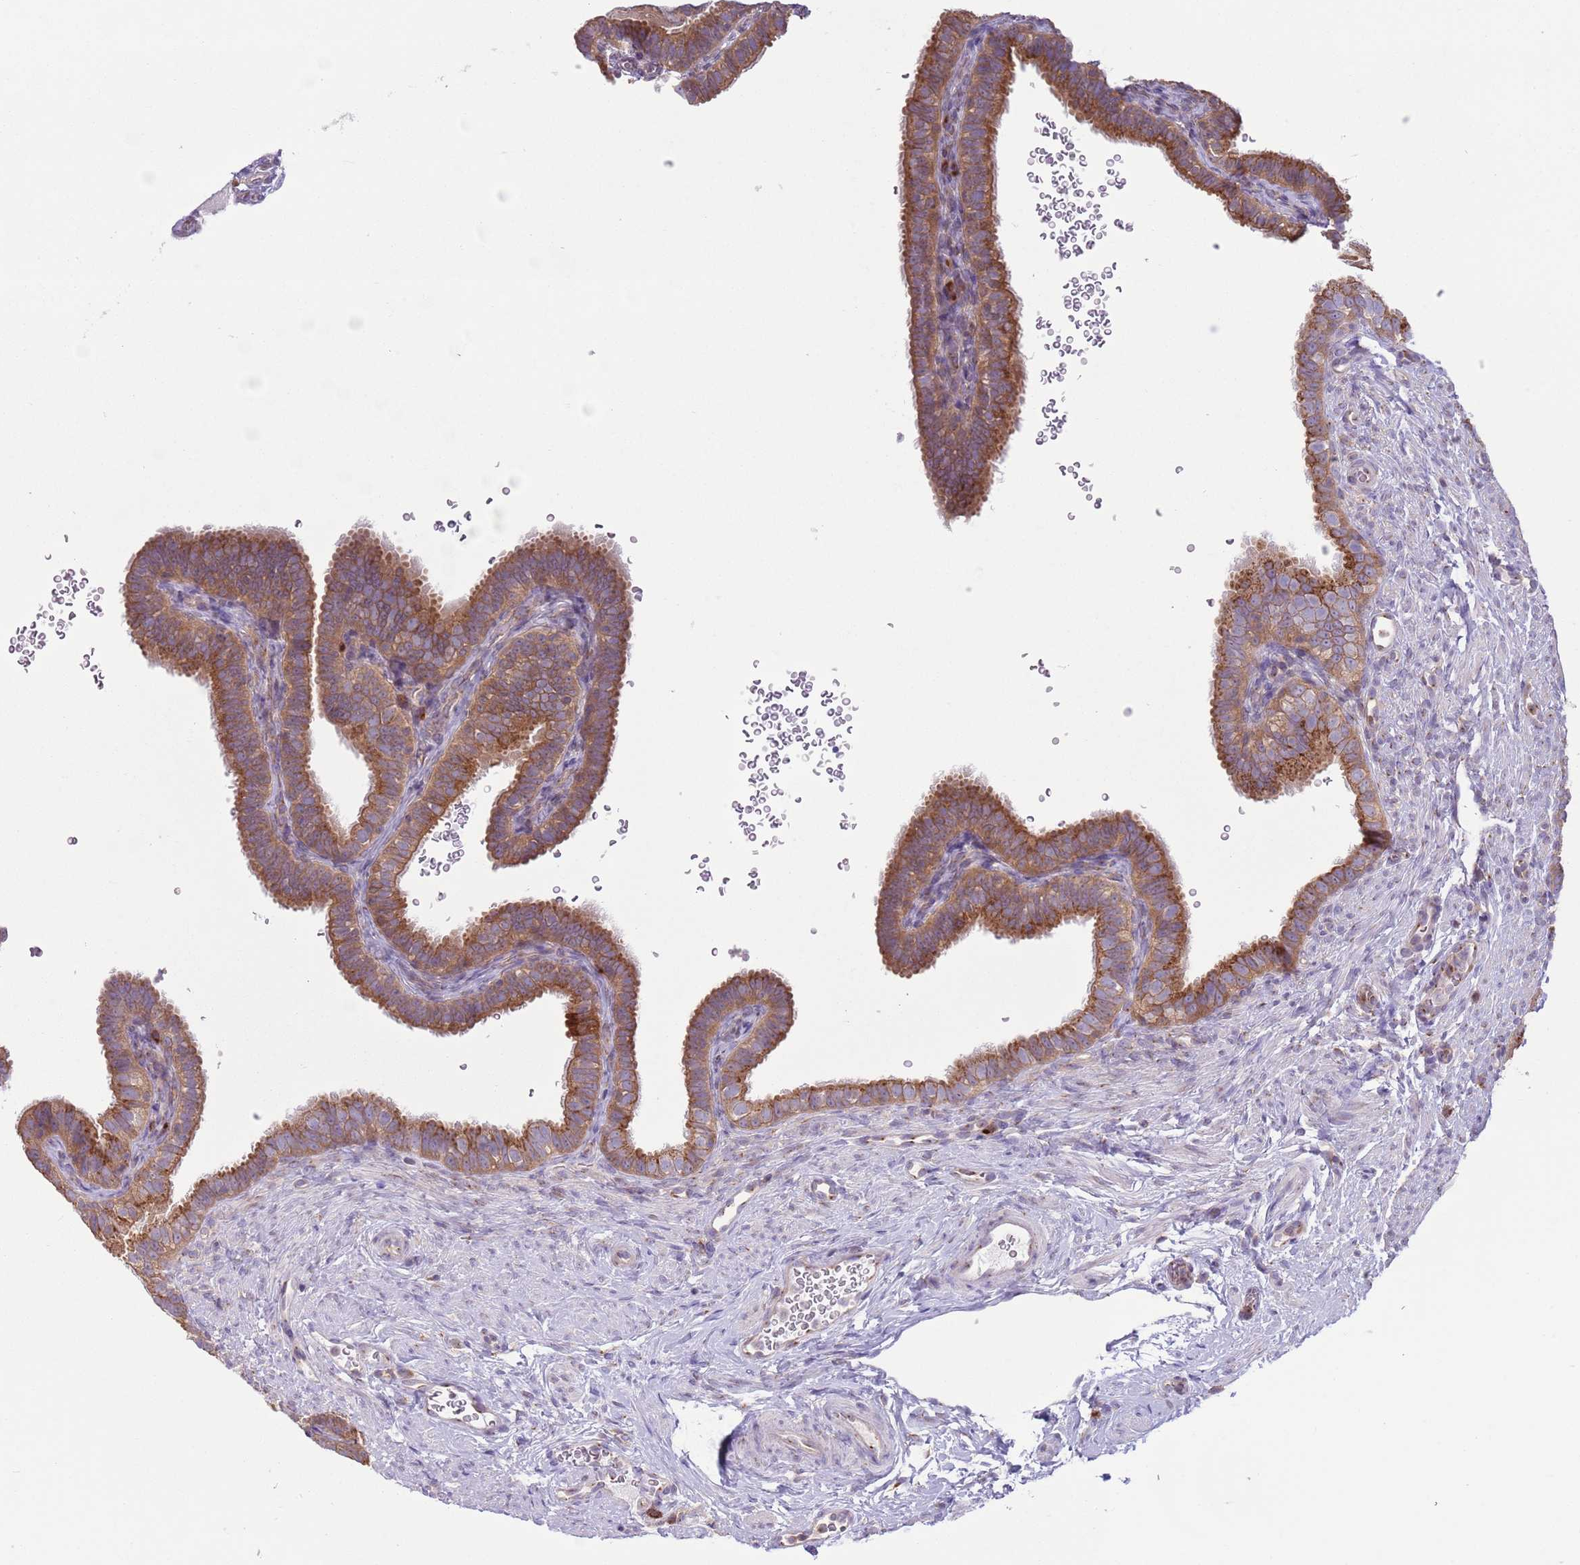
{"staining": {"intensity": "moderate", "quantity": ">75%", "location": "cytoplasmic/membranous"}, "tissue": "fallopian tube", "cell_type": "Glandular cells", "image_type": "normal", "snomed": [{"axis": "morphology", "description": "Normal tissue, NOS"}, {"axis": "topography", "description": "Fallopian tube"}], "caption": "Brown immunohistochemical staining in benign human fallopian tube demonstrates moderate cytoplasmic/membranous staining in approximately >75% of glandular cells.", "gene": "COPE", "patient": {"sex": "female", "age": 41}}